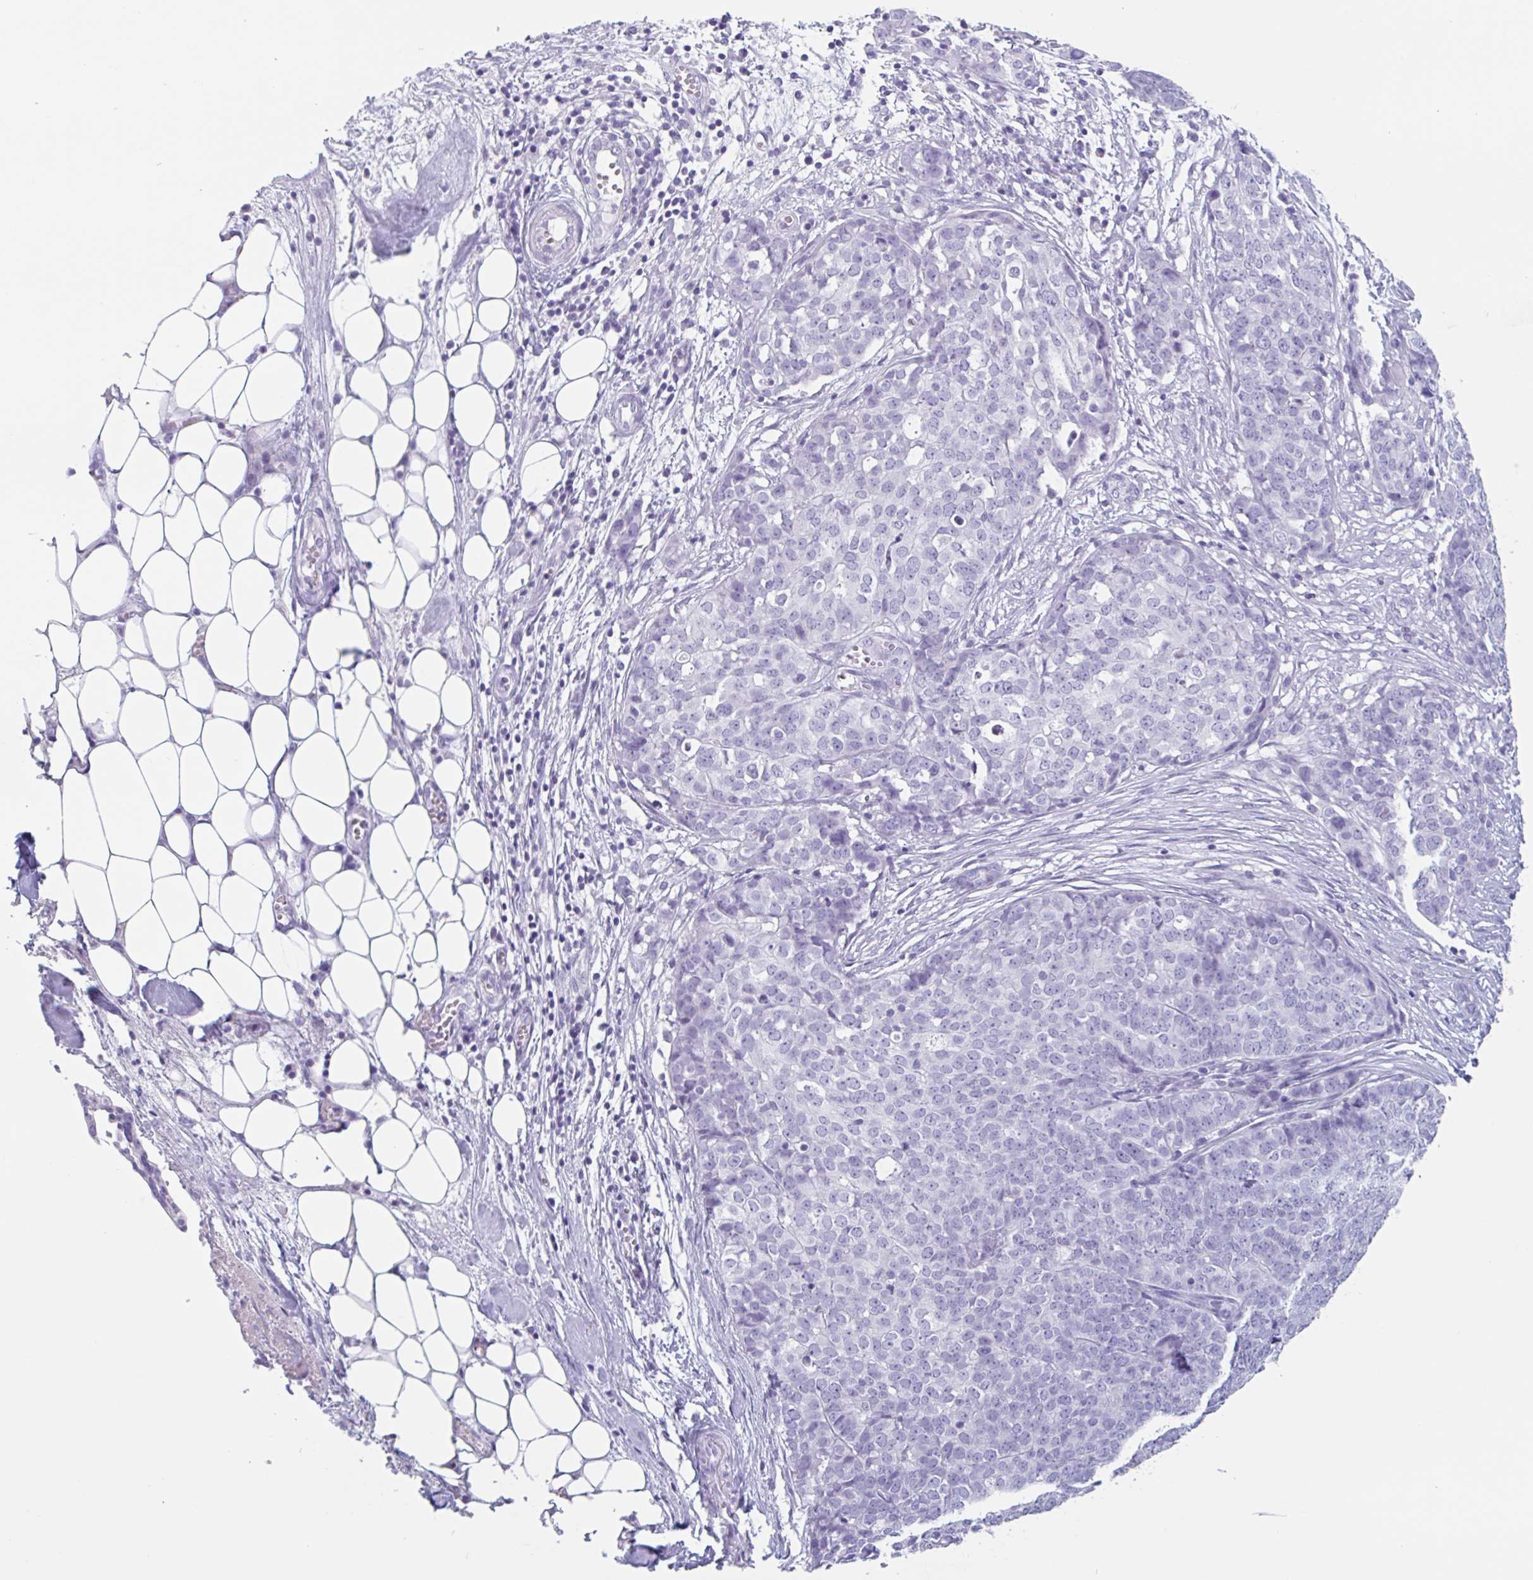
{"staining": {"intensity": "negative", "quantity": "none", "location": "none"}, "tissue": "ovarian cancer", "cell_type": "Tumor cells", "image_type": "cancer", "snomed": [{"axis": "morphology", "description": "Cystadenocarcinoma, serous, NOS"}, {"axis": "topography", "description": "Soft tissue"}, {"axis": "topography", "description": "Ovary"}], "caption": "DAB (3,3'-diaminobenzidine) immunohistochemical staining of serous cystadenocarcinoma (ovarian) shows no significant positivity in tumor cells.", "gene": "EMC4", "patient": {"sex": "female", "age": 57}}